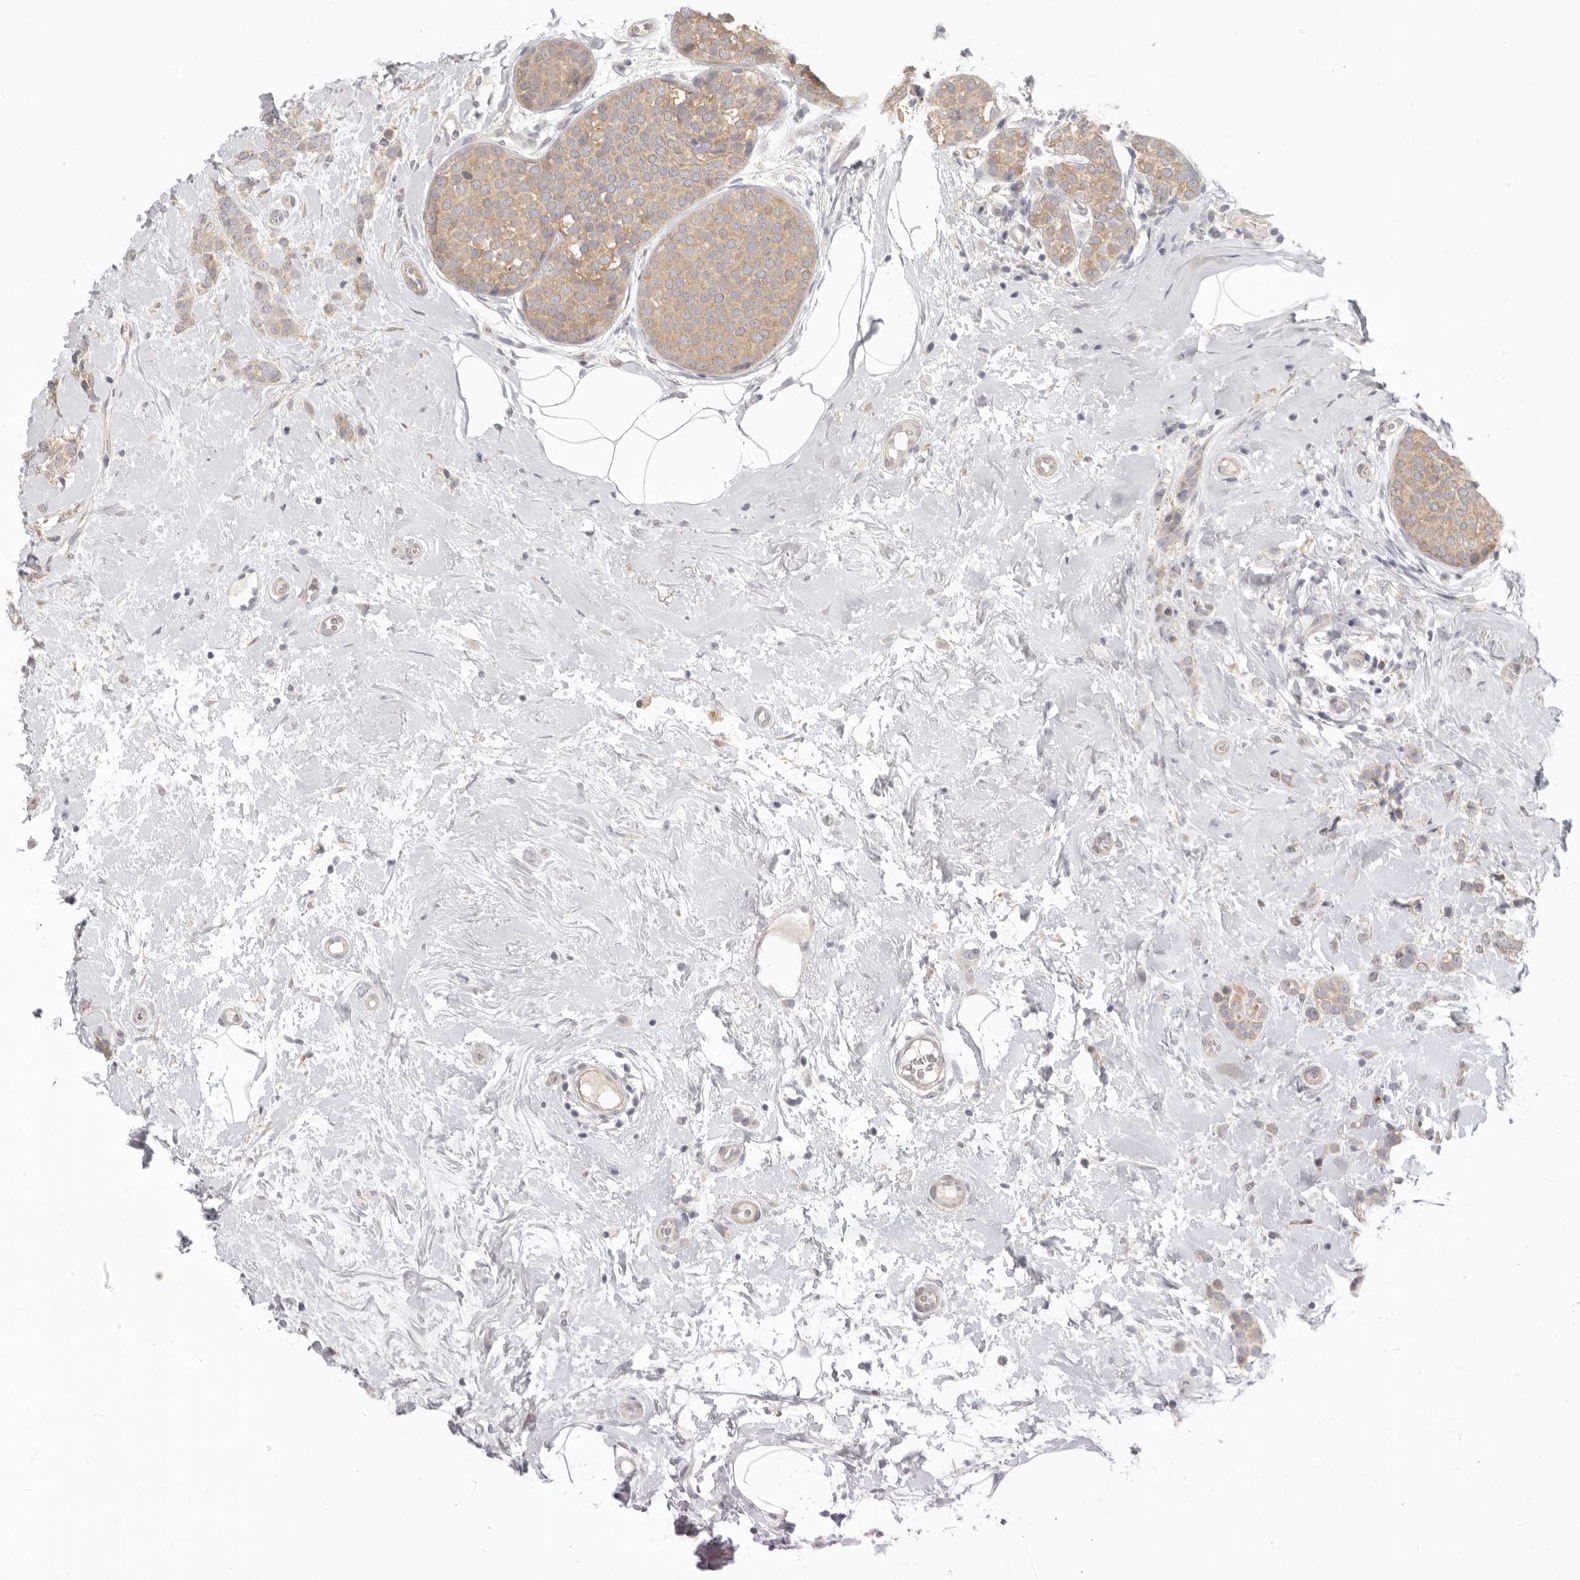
{"staining": {"intensity": "weak", "quantity": ">75%", "location": "cytoplasmic/membranous"}, "tissue": "breast cancer", "cell_type": "Tumor cells", "image_type": "cancer", "snomed": [{"axis": "morphology", "description": "Lobular carcinoma, in situ"}, {"axis": "morphology", "description": "Lobular carcinoma"}, {"axis": "topography", "description": "Breast"}], "caption": "Immunohistochemistry (IHC) of lobular carcinoma (breast) reveals low levels of weak cytoplasmic/membranous positivity in approximately >75% of tumor cells.", "gene": "AHDC1", "patient": {"sex": "female", "age": 41}}